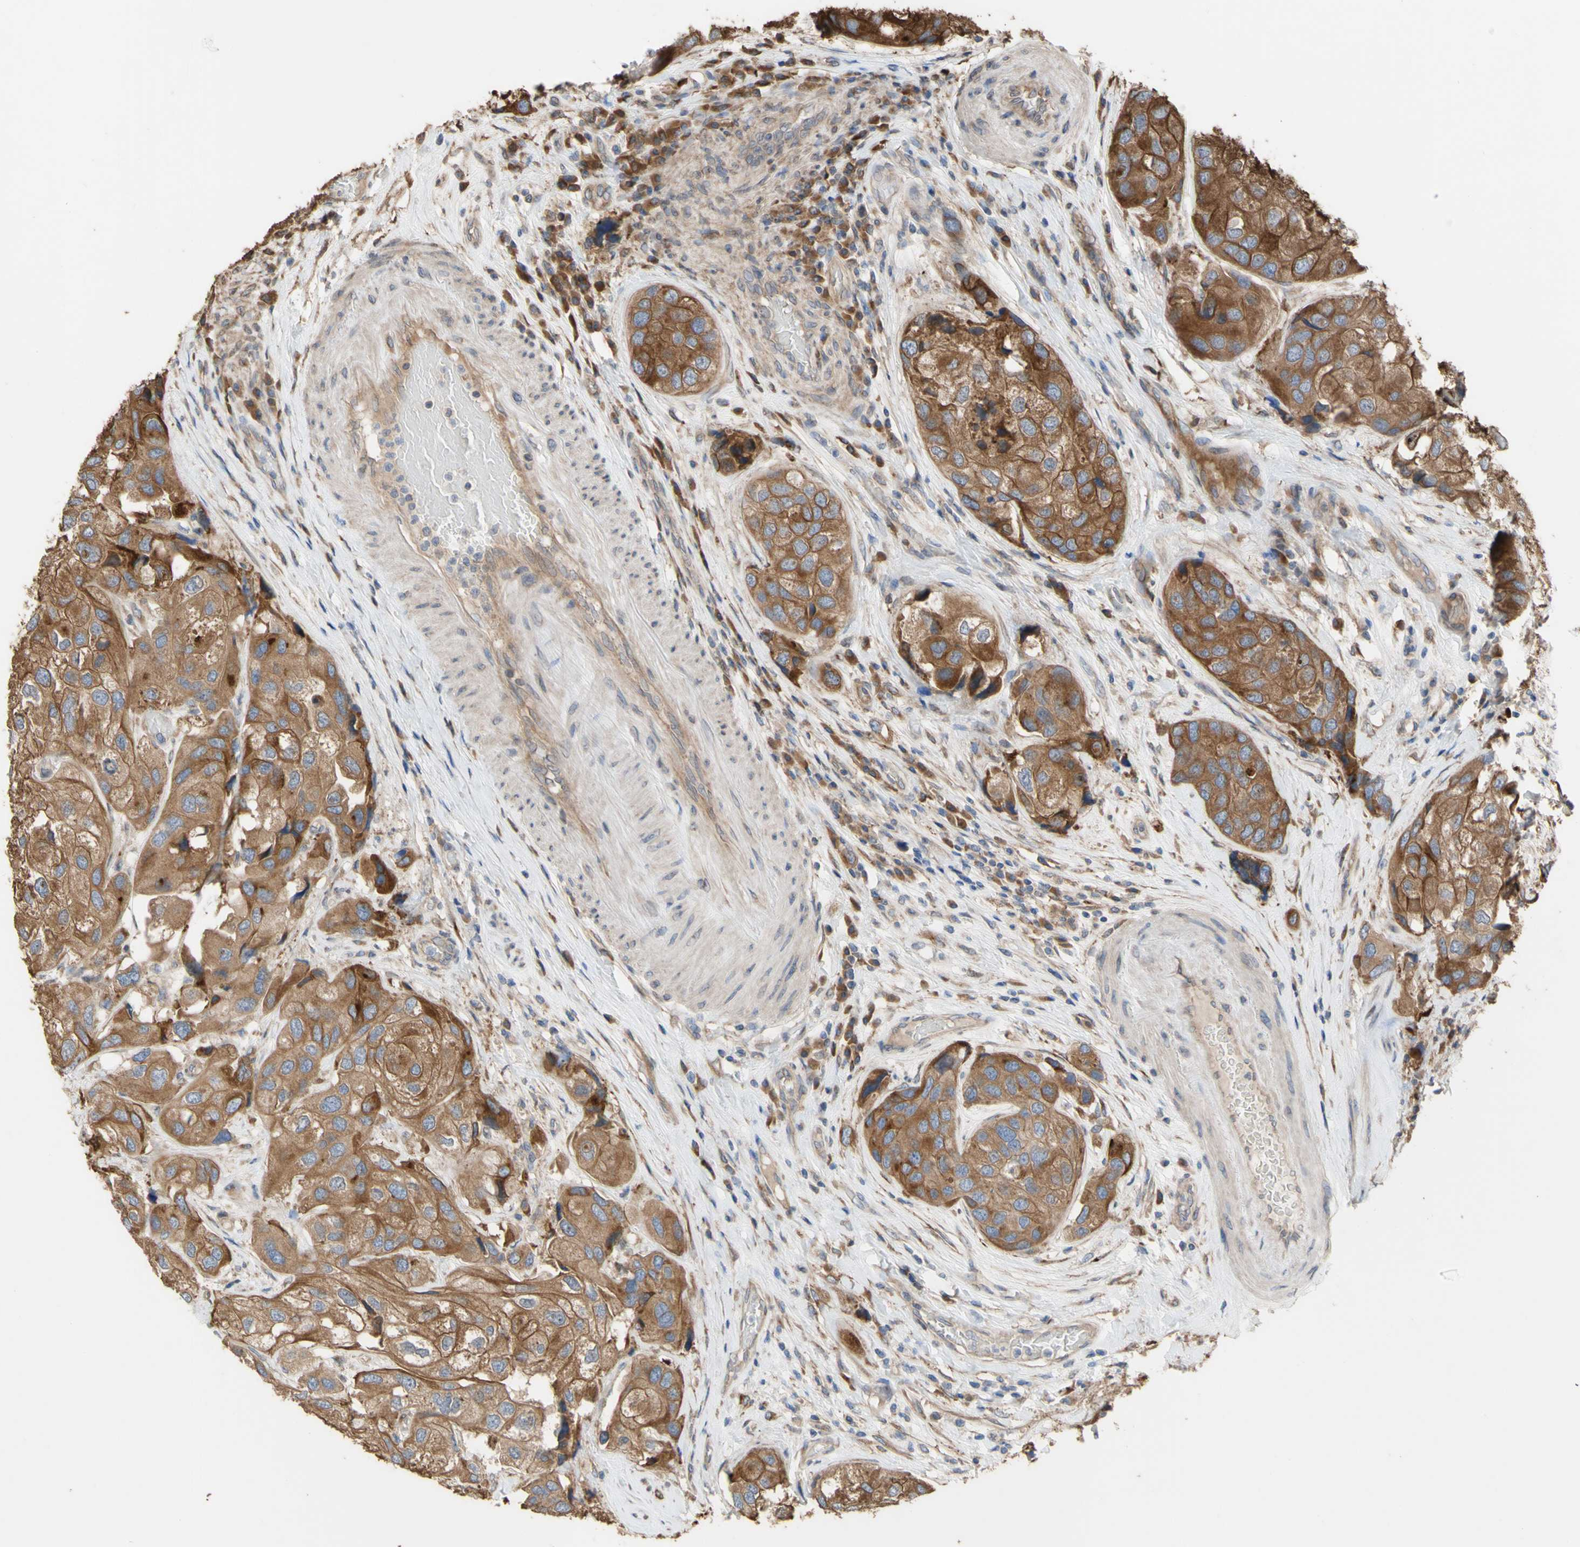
{"staining": {"intensity": "moderate", "quantity": ">75%", "location": "cytoplasmic/membranous"}, "tissue": "urothelial cancer", "cell_type": "Tumor cells", "image_type": "cancer", "snomed": [{"axis": "morphology", "description": "Urothelial carcinoma, High grade"}, {"axis": "topography", "description": "Urinary bladder"}], "caption": "This is a photomicrograph of immunohistochemistry (IHC) staining of urothelial carcinoma (high-grade), which shows moderate positivity in the cytoplasmic/membranous of tumor cells.", "gene": "NECTIN3", "patient": {"sex": "female", "age": 64}}